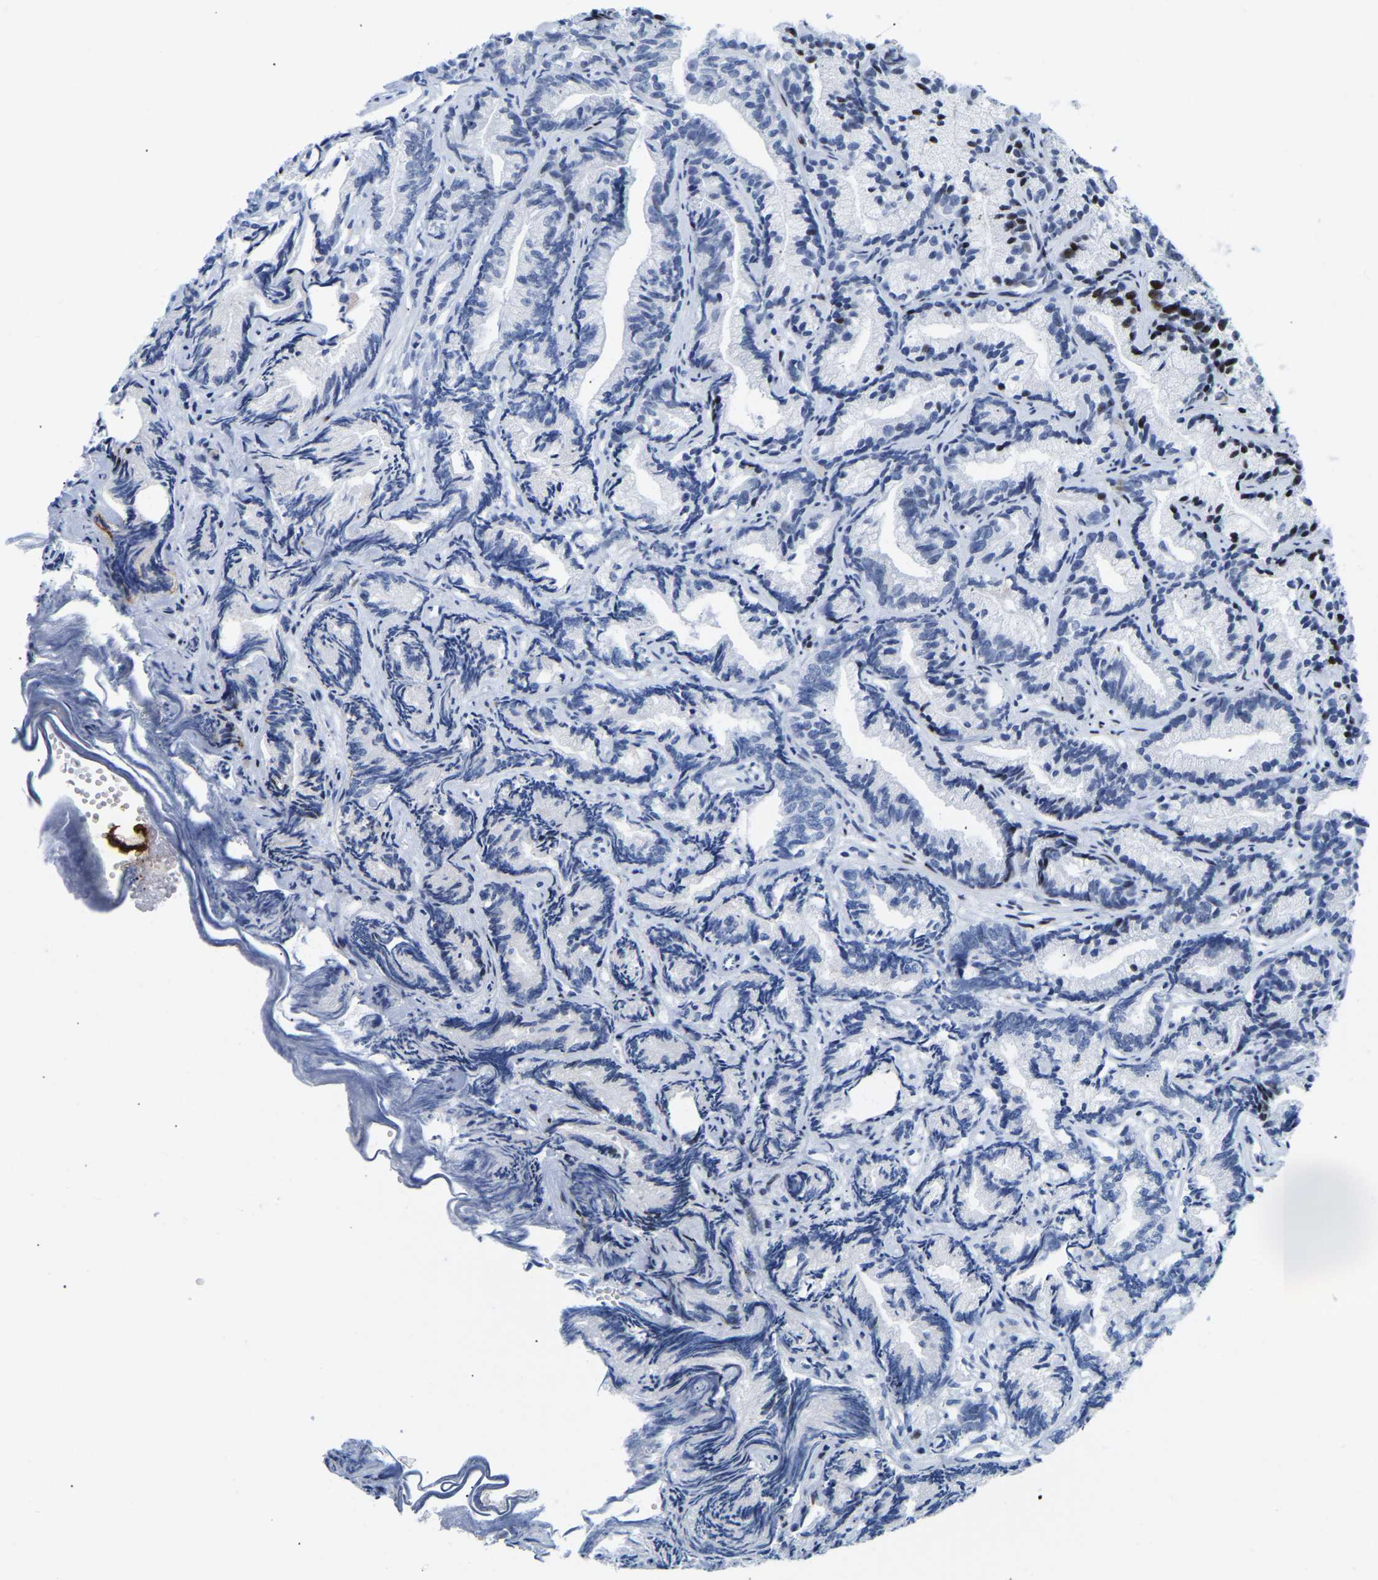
{"staining": {"intensity": "weak", "quantity": "25%-75%", "location": "cytoplasmic/membranous,nuclear"}, "tissue": "prostate cancer", "cell_type": "Tumor cells", "image_type": "cancer", "snomed": [{"axis": "morphology", "description": "Adenocarcinoma, Low grade"}, {"axis": "topography", "description": "Prostate"}], "caption": "There is low levels of weak cytoplasmic/membranous and nuclear expression in tumor cells of prostate adenocarcinoma (low-grade), as demonstrated by immunohistochemical staining (brown color).", "gene": "UPK3A", "patient": {"sex": "male", "age": 89}}